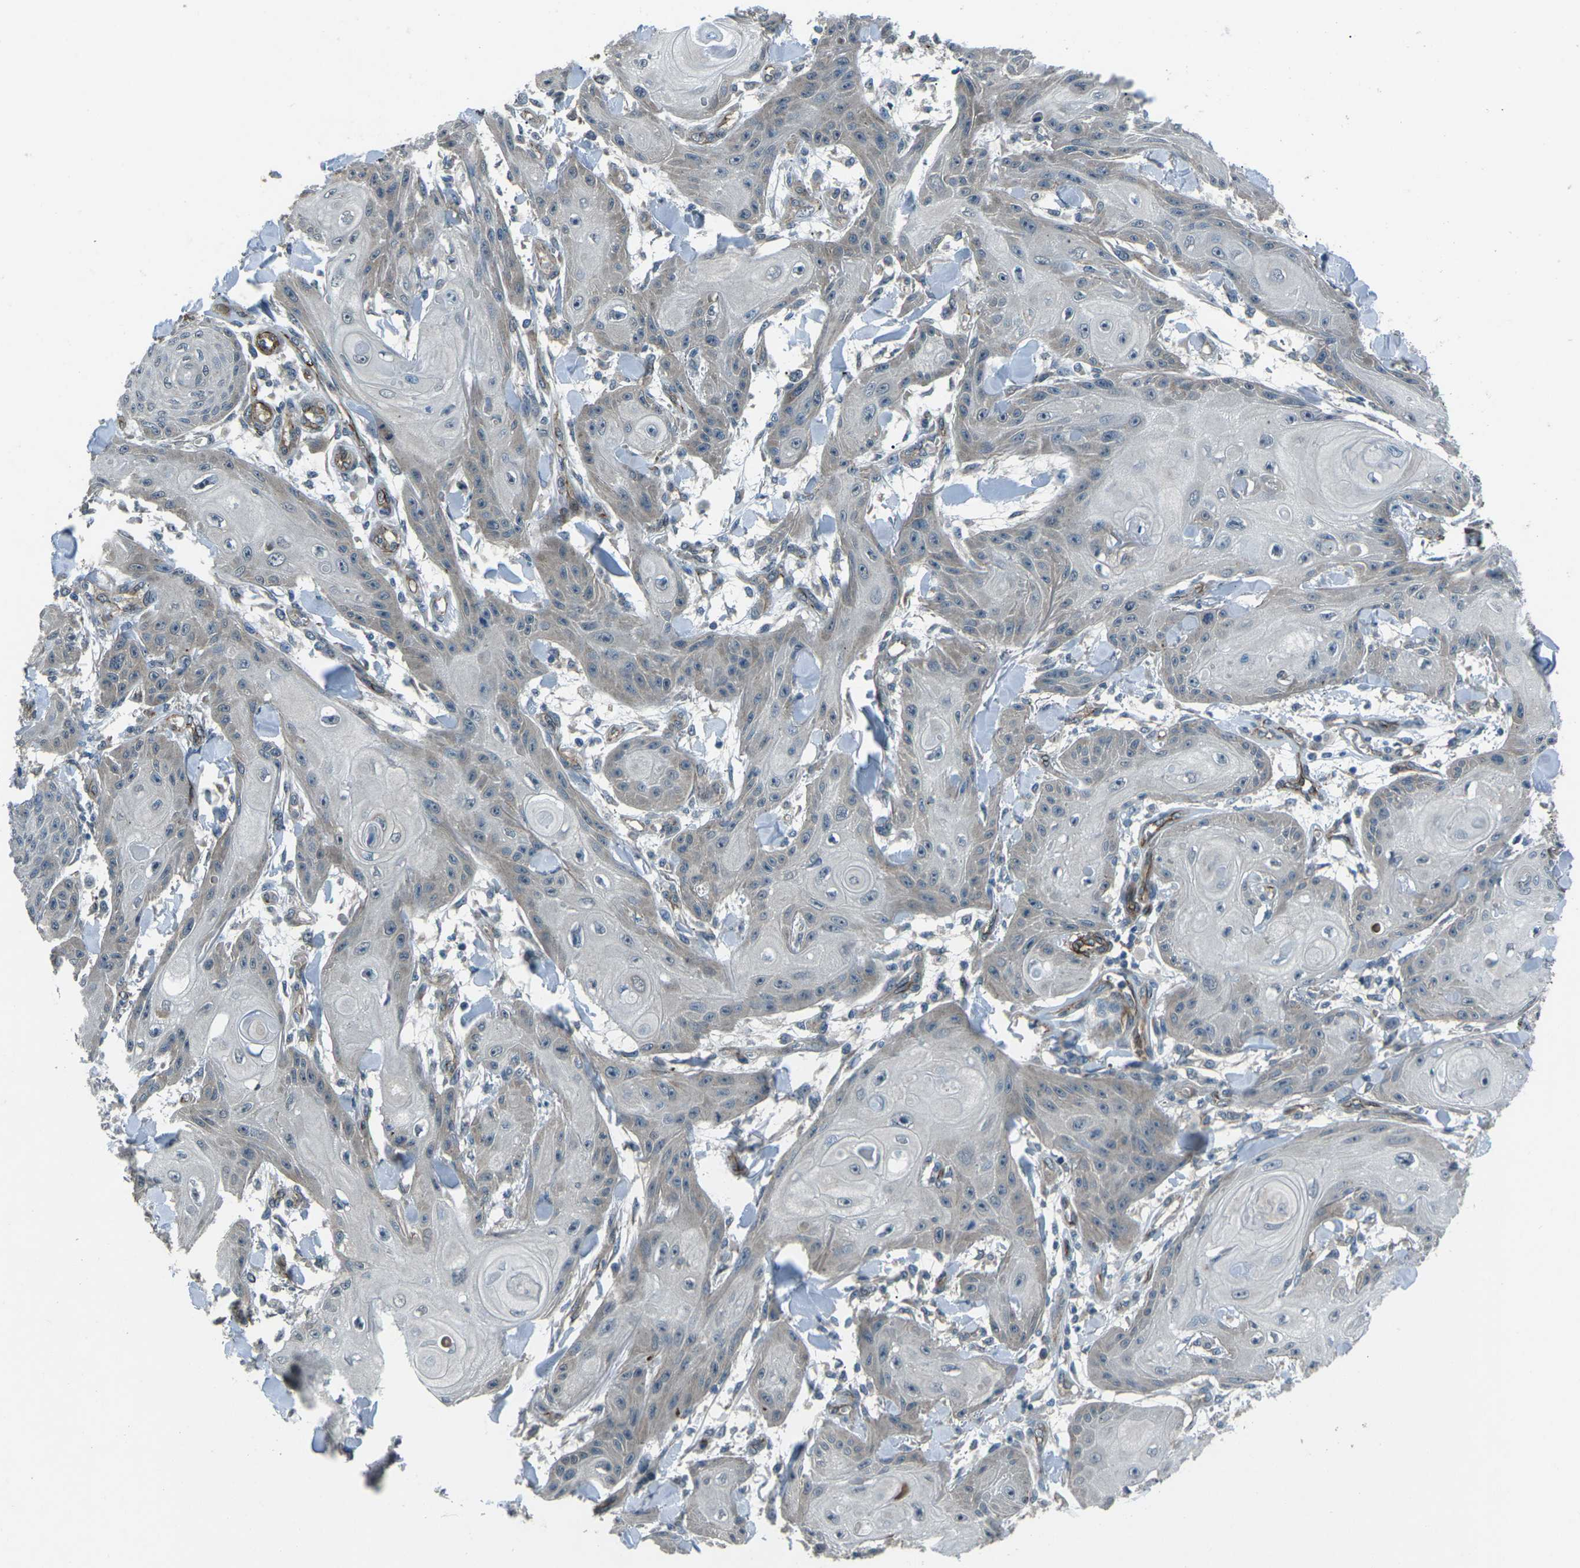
{"staining": {"intensity": "weak", "quantity": "<25%", "location": "cytoplasmic/membranous"}, "tissue": "skin cancer", "cell_type": "Tumor cells", "image_type": "cancer", "snomed": [{"axis": "morphology", "description": "Squamous cell carcinoma, NOS"}, {"axis": "topography", "description": "Skin"}], "caption": "Skin cancer (squamous cell carcinoma) stained for a protein using IHC demonstrates no expression tumor cells.", "gene": "AFAP1", "patient": {"sex": "male", "age": 74}}